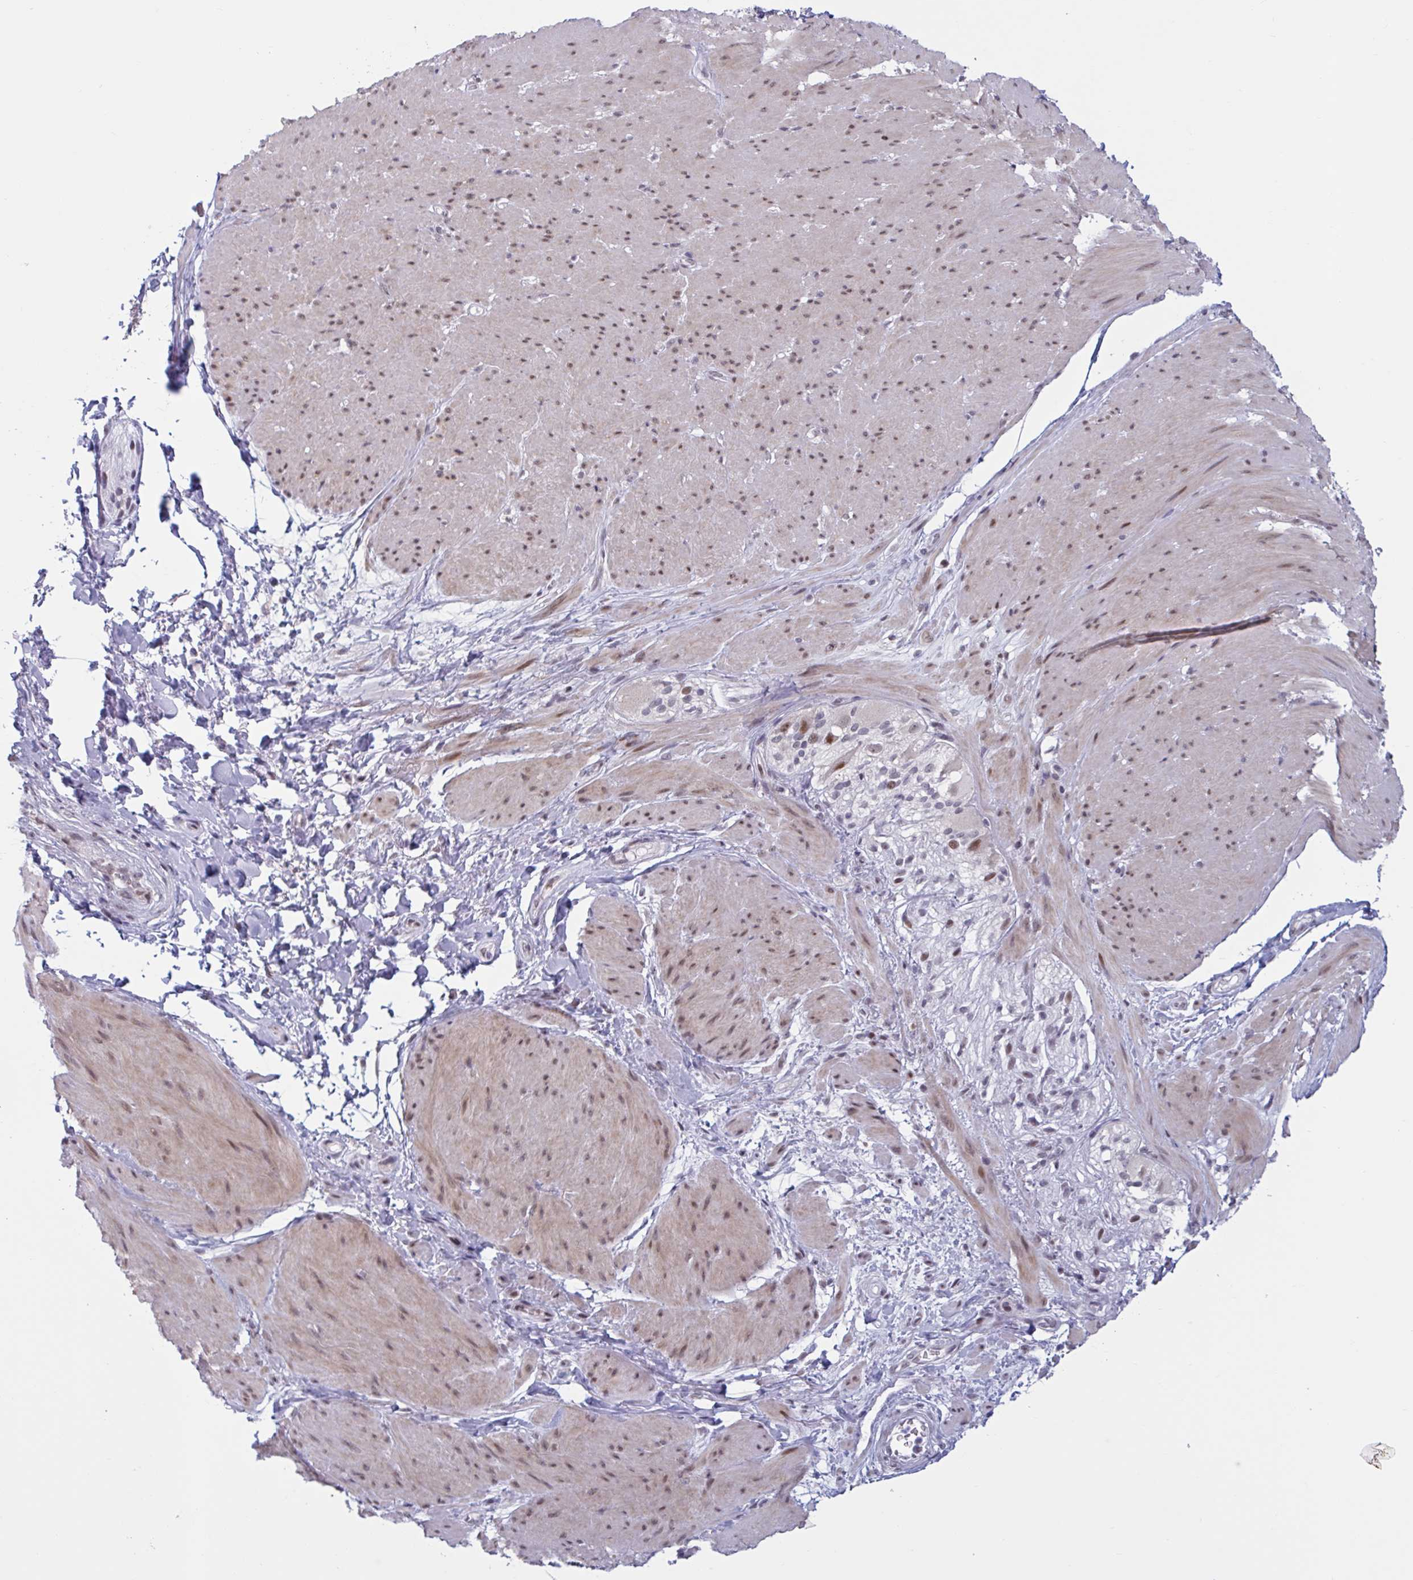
{"staining": {"intensity": "moderate", "quantity": "25%-75%", "location": "nuclear"}, "tissue": "smooth muscle", "cell_type": "Smooth muscle cells", "image_type": "normal", "snomed": [{"axis": "morphology", "description": "Normal tissue, NOS"}, {"axis": "topography", "description": "Smooth muscle"}, {"axis": "topography", "description": "Rectum"}], "caption": "Immunohistochemistry (IHC) of unremarkable human smooth muscle reveals medium levels of moderate nuclear expression in about 25%-75% of smooth muscle cells. (DAB IHC with brightfield microscopy, high magnification).", "gene": "HSD17B6", "patient": {"sex": "male", "age": 53}}